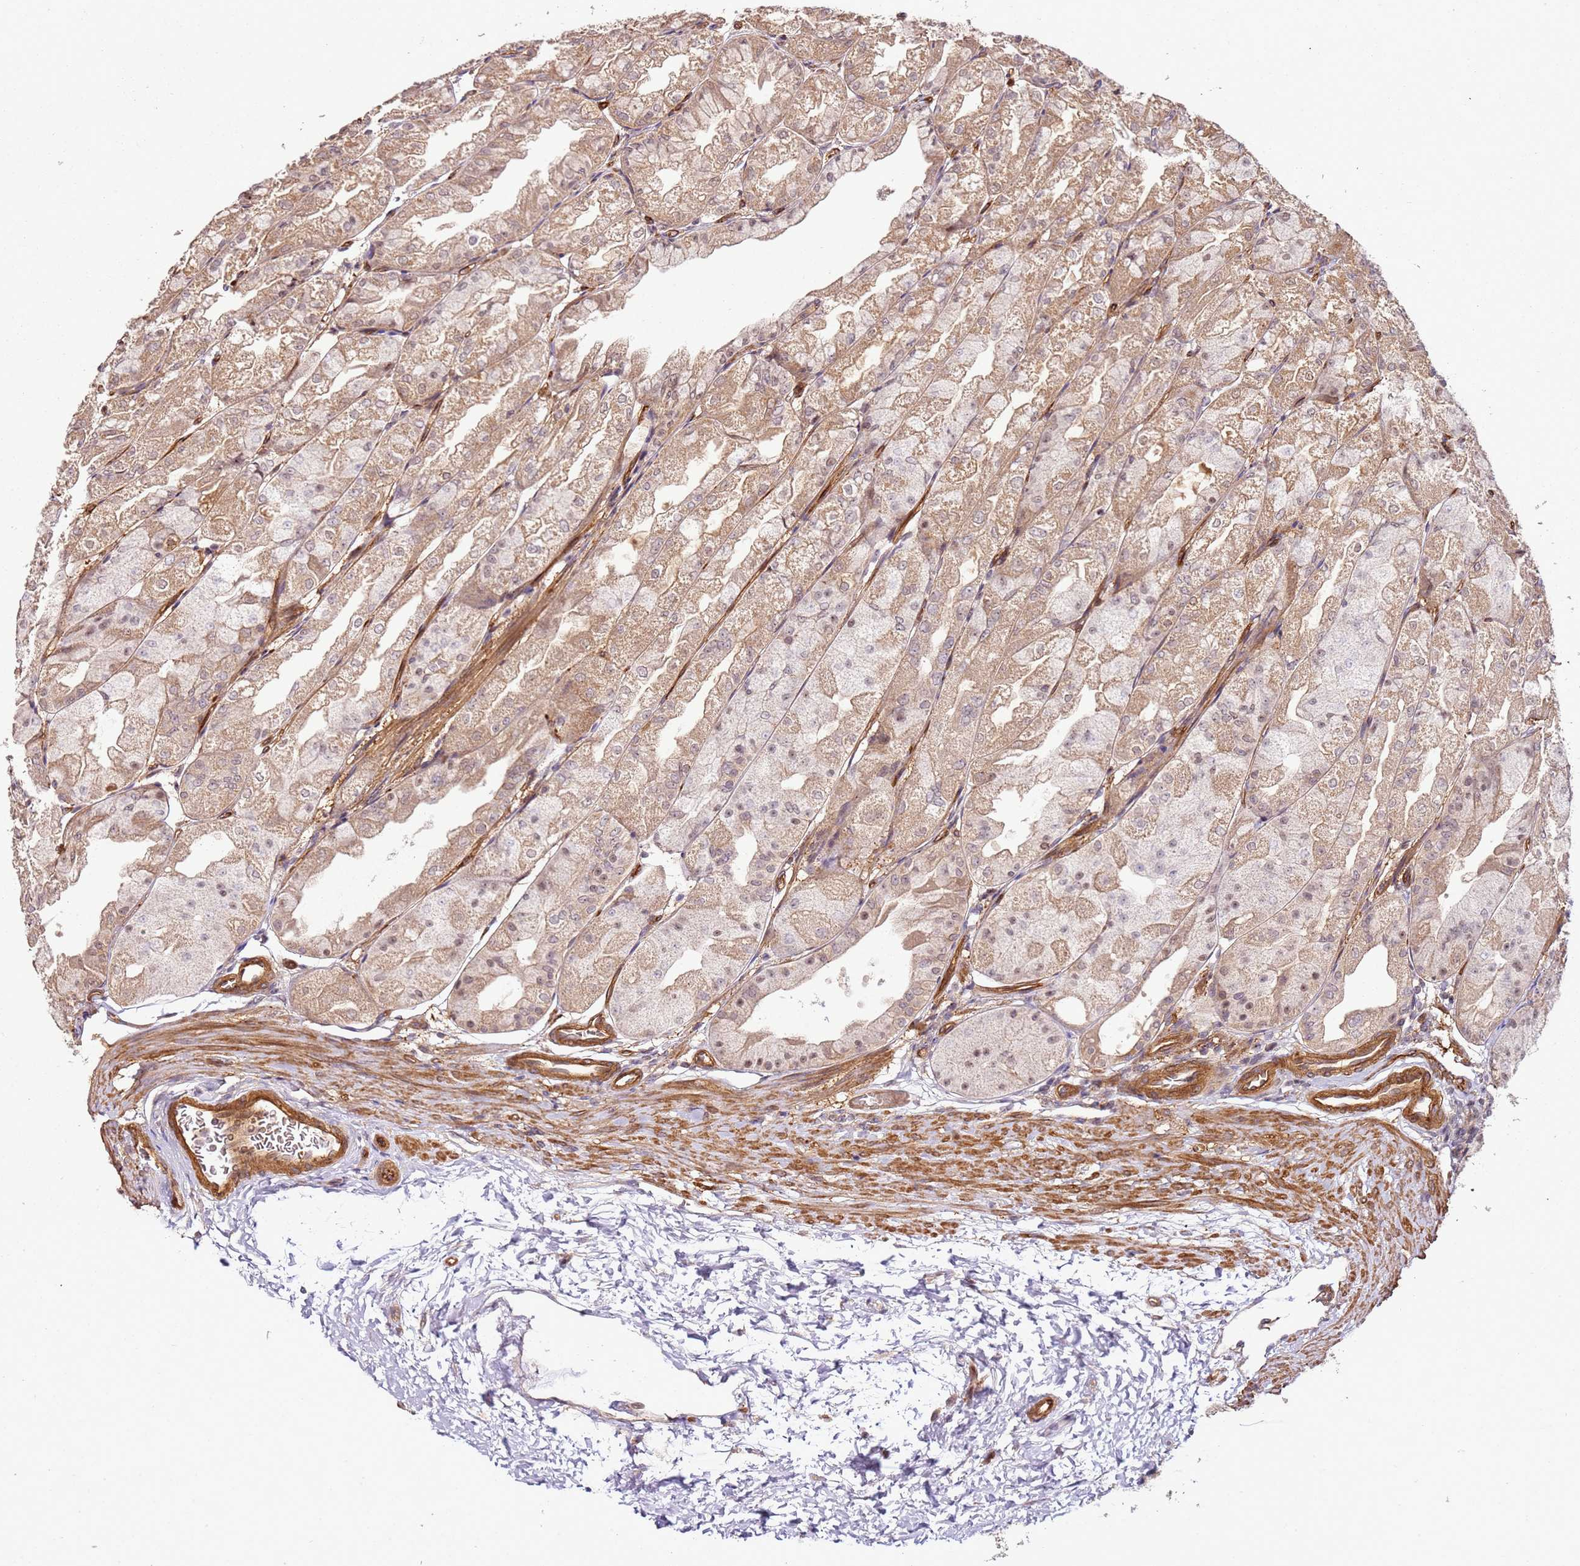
{"staining": {"intensity": "moderate", "quantity": ">75%", "location": "cytoplasmic/membranous,nuclear"}, "tissue": "stomach", "cell_type": "Glandular cells", "image_type": "normal", "snomed": [{"axis": "morphology", "description": "Normal tissue, NOS"}, {"axis": "topography", "description": "Stomach, upper"}], "caption": "DAB (3,3'-diaminobenzidine) immunohistochemical staining of benign human stomach demonstrates moderate cytoplasmic/membranous,nuclear protein positivity in approximately >75% of glandular cells. (DAB IHC with brightfield microscopy, high magnification).", "gene": "CCNYL1", "patient": {"sex": "male", "age": 47}}